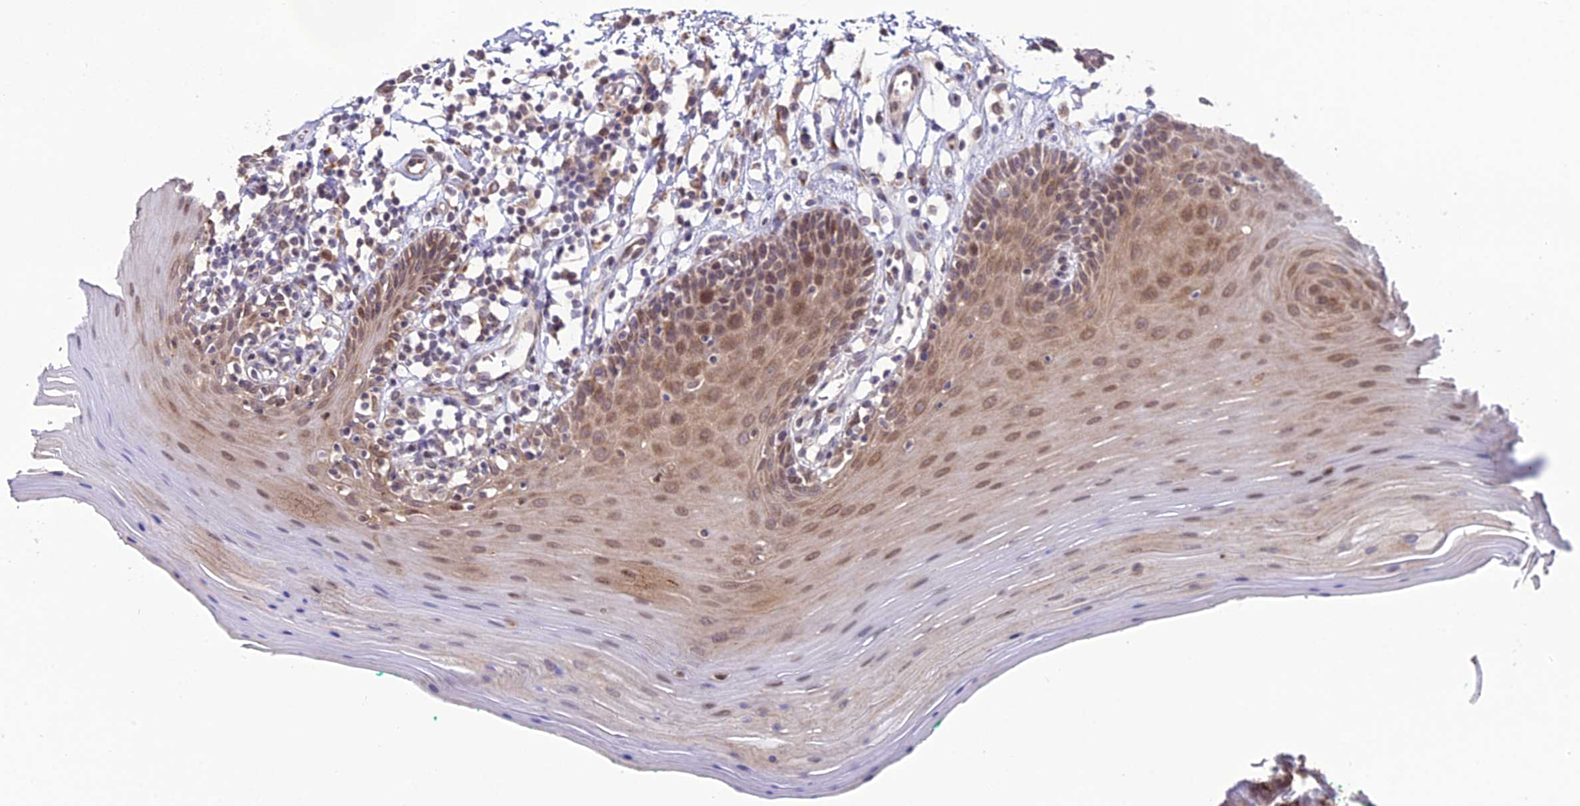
{"staining": {"intensity": "moderate", "quantity": "25%-75%", "location": "cytoplasmic/membranous"}, "tissue": "oral mucosa", "cell_type": "Squamous epithelial cells", "image_type": "normal", "snomed": [{"axis": "morphology", "description": "Normal tissue, NOS"}, {"axis": "topography", "description": "Skeletal muscle"}, {"axis": "topography", "description": "Oral tissue"}], "caption": "Immunohistochemical staining of unremarkable human oral mucosa displays medium levels of moderate cytoplasmic/membranous expression in approximately 25%-75% of squamous epithelial cells. Nuclei are stained in blue.", "gene": "TROAP", "patient": {"sex": "male", "age": 58}}